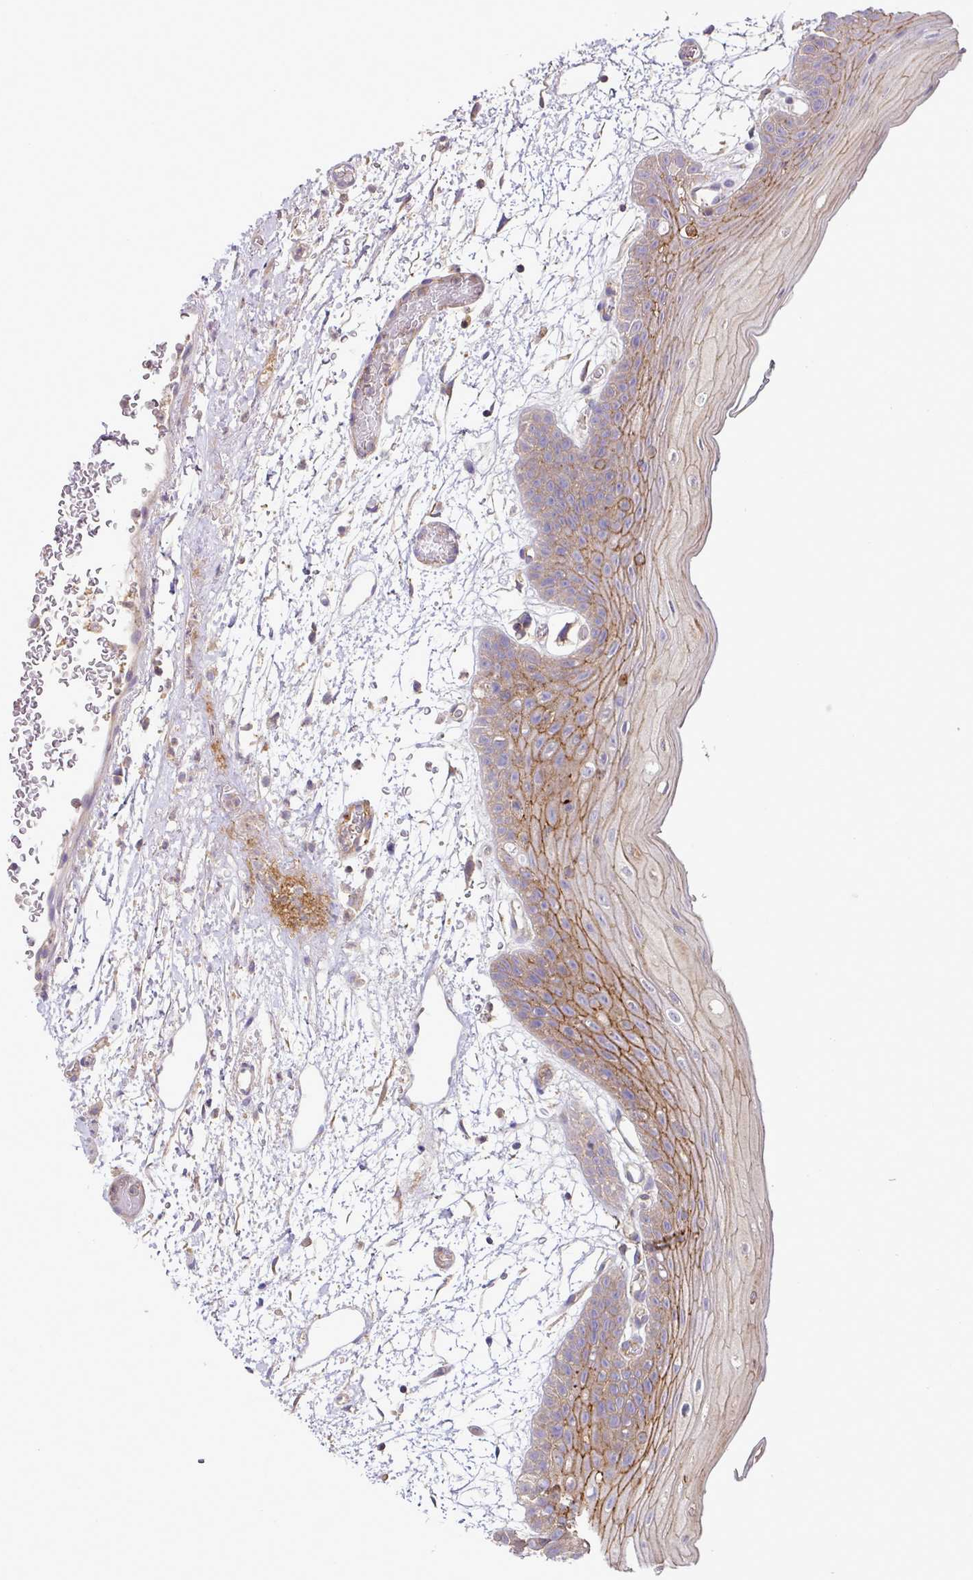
{"staining": {"intensity": "moderate", "quantity": ">75%", "location": "cytoplasmic/membranous"}, "tissue": "oral mucosa", "cell_type": "Squamous epithelial cells", "image_type": "normal", "snomed": [{"axis": "morphology", "description": "Normal tissue, NOS"}, {"axis": "topography", "description": "Oral tissue"}, {"axis": "topography", "description": "Tounge, NOS"}], "caption": "About >75% of squamous epithelial cells in benign human oral mucosa exhibit moderate cytoplasmic/membranous protein positivity as visualized by brown immunohistochemical staining.", "gene": "RIC1", "patient": {"sex": "female", "age": 59}}